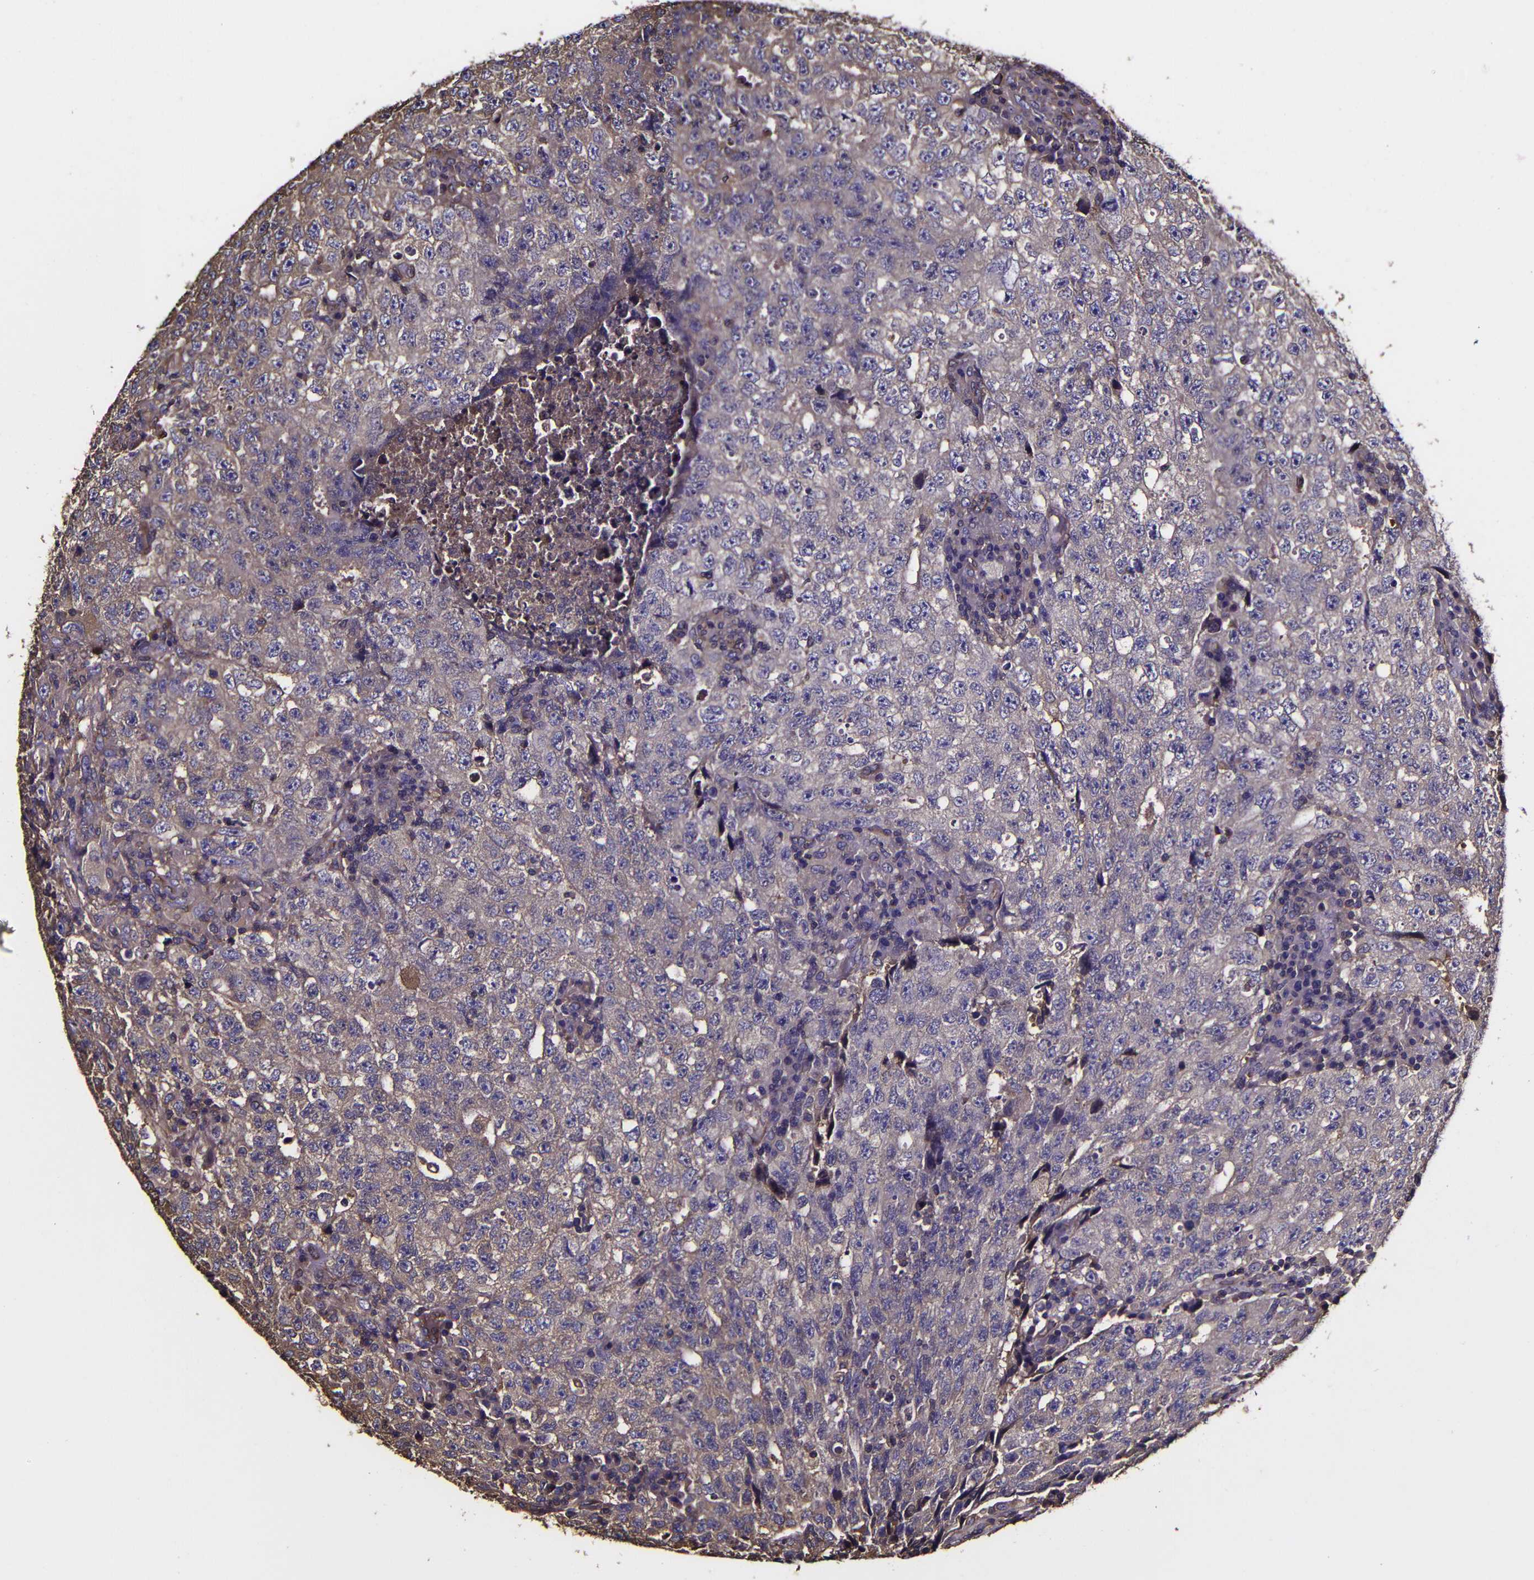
{"staining": {"intensity": "weak", "quantity": "25%-75%", "location": "cytoplasmic/membranous"}, "tissue": "testis cancer", "cell_type": "Tumor cells", "image_type": "cancer", "snomed": [{"axis": "morphology", "description": "Necrosis, NOS"}, {"axis": "morphology", "description": "Carcinoma, Embryonal, NOS"}, {"axis": "topography", "description": "Testis"}], "caption": "Protein expression by immunohistochemistry exhibits weak cytoplasmic/membranous expression in approximately 25%-75% of tumor cells in testis cancer.", "gene": "MSN", "patient": {"sex": "male", "age": 19}}